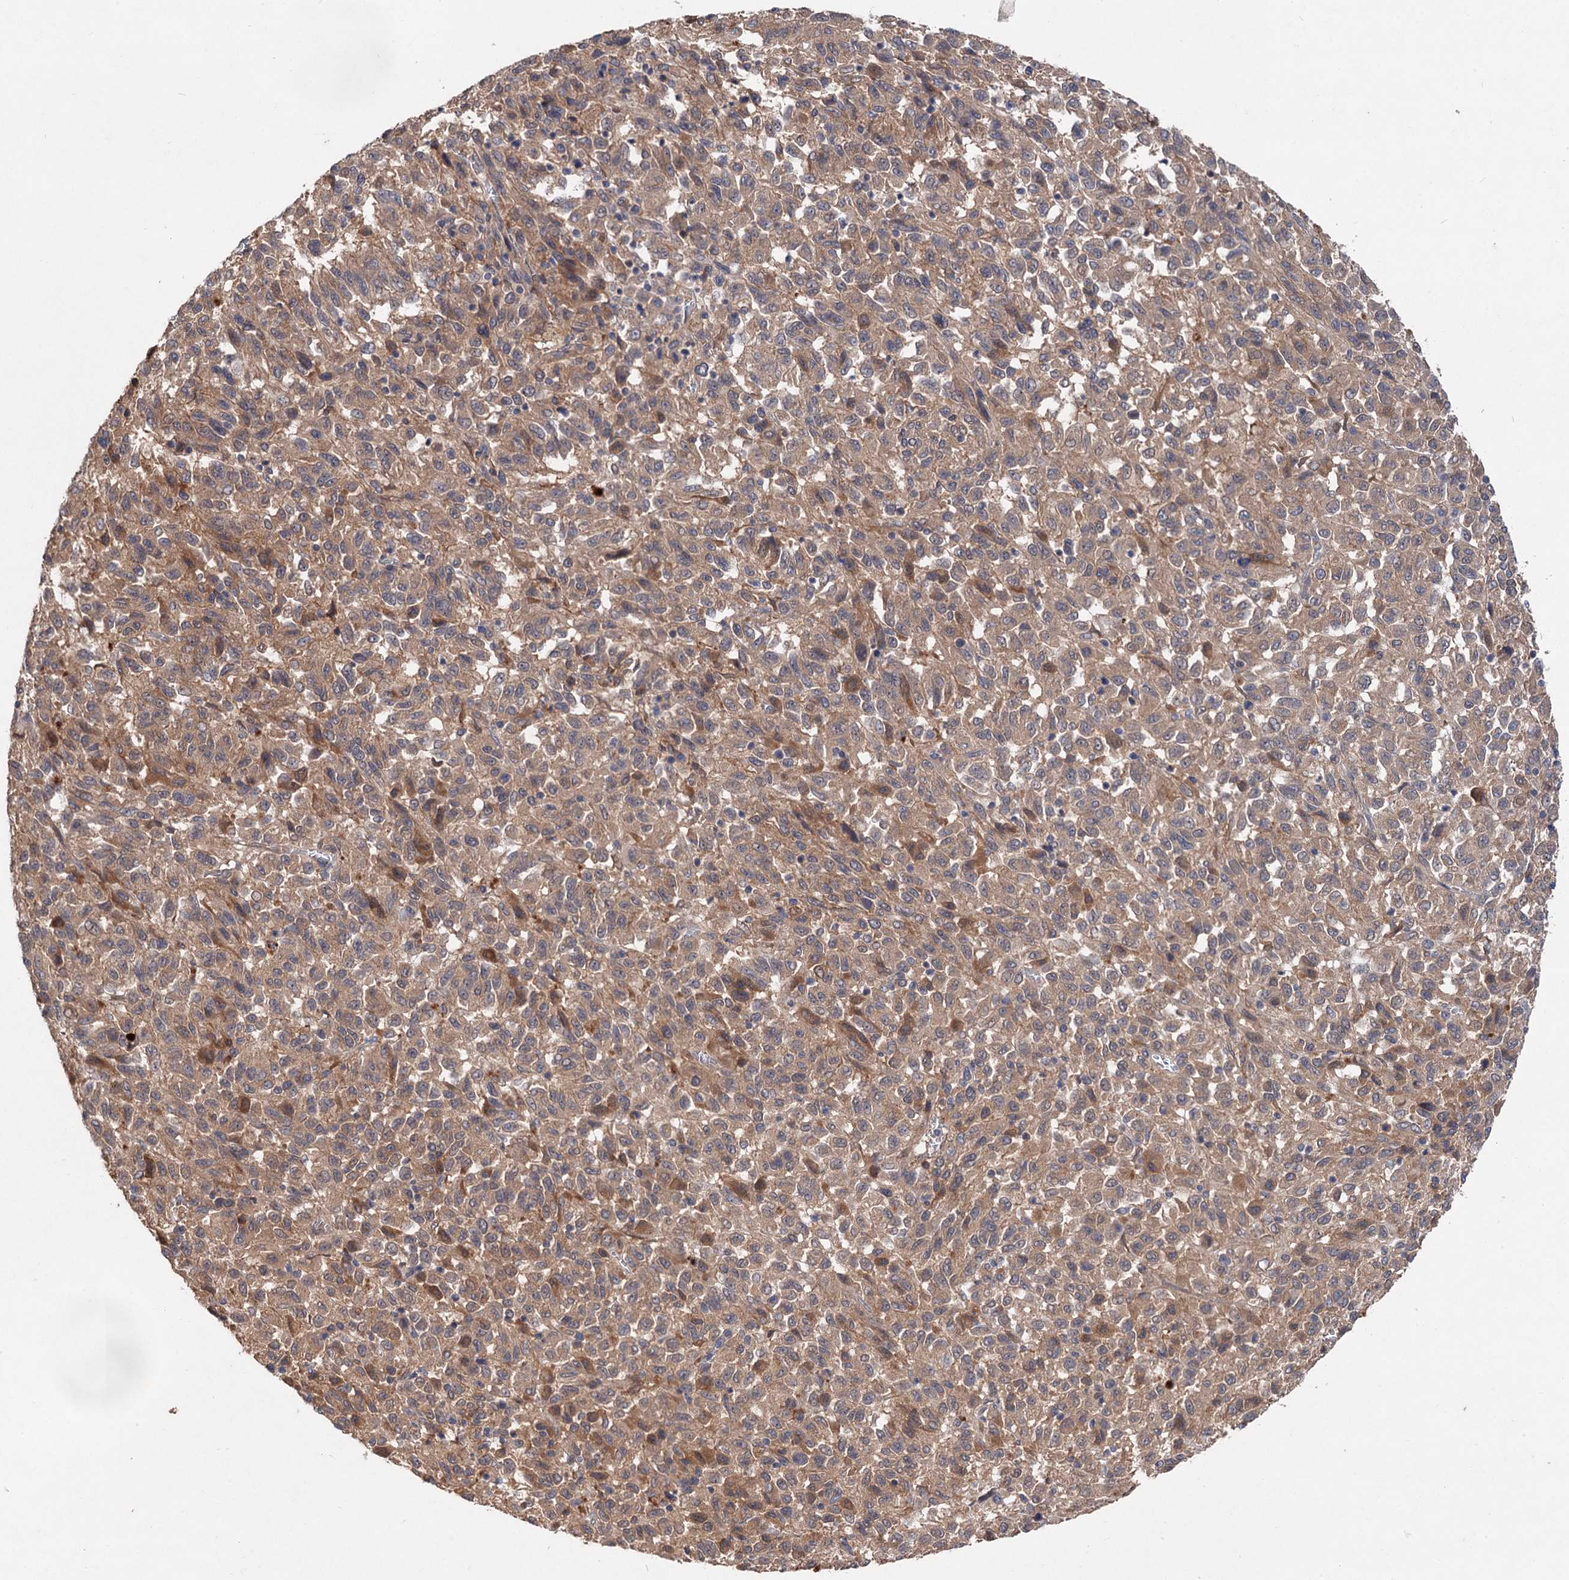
{"staining": {"intensity": "weak", "quantity": ">75%", "location": "cytoplasmic/membranous"}, "tissue": "melanoma", "cell_type": "Tumor cells", "image_type": "cancer", "snomed": [{"axis": "morphology", "description": "Malignant melanoma, Metastatic site"}, {"axis": "topography", "description": "Lung"}], "caption": "Melanoma stained with DAB (3,3'-diaminobenzidine) immunohistochemistry reveals low levels of weak cytoplasmic/membranous positivity in approximately >75% of tumor cells. The staining is performed using DAB brown chromogen to label protein expression. The nuclei are counter-stained blue using hematoxylin.", "gene": "NUDCD2", "patient": {"sex": "male", "age": 64}}